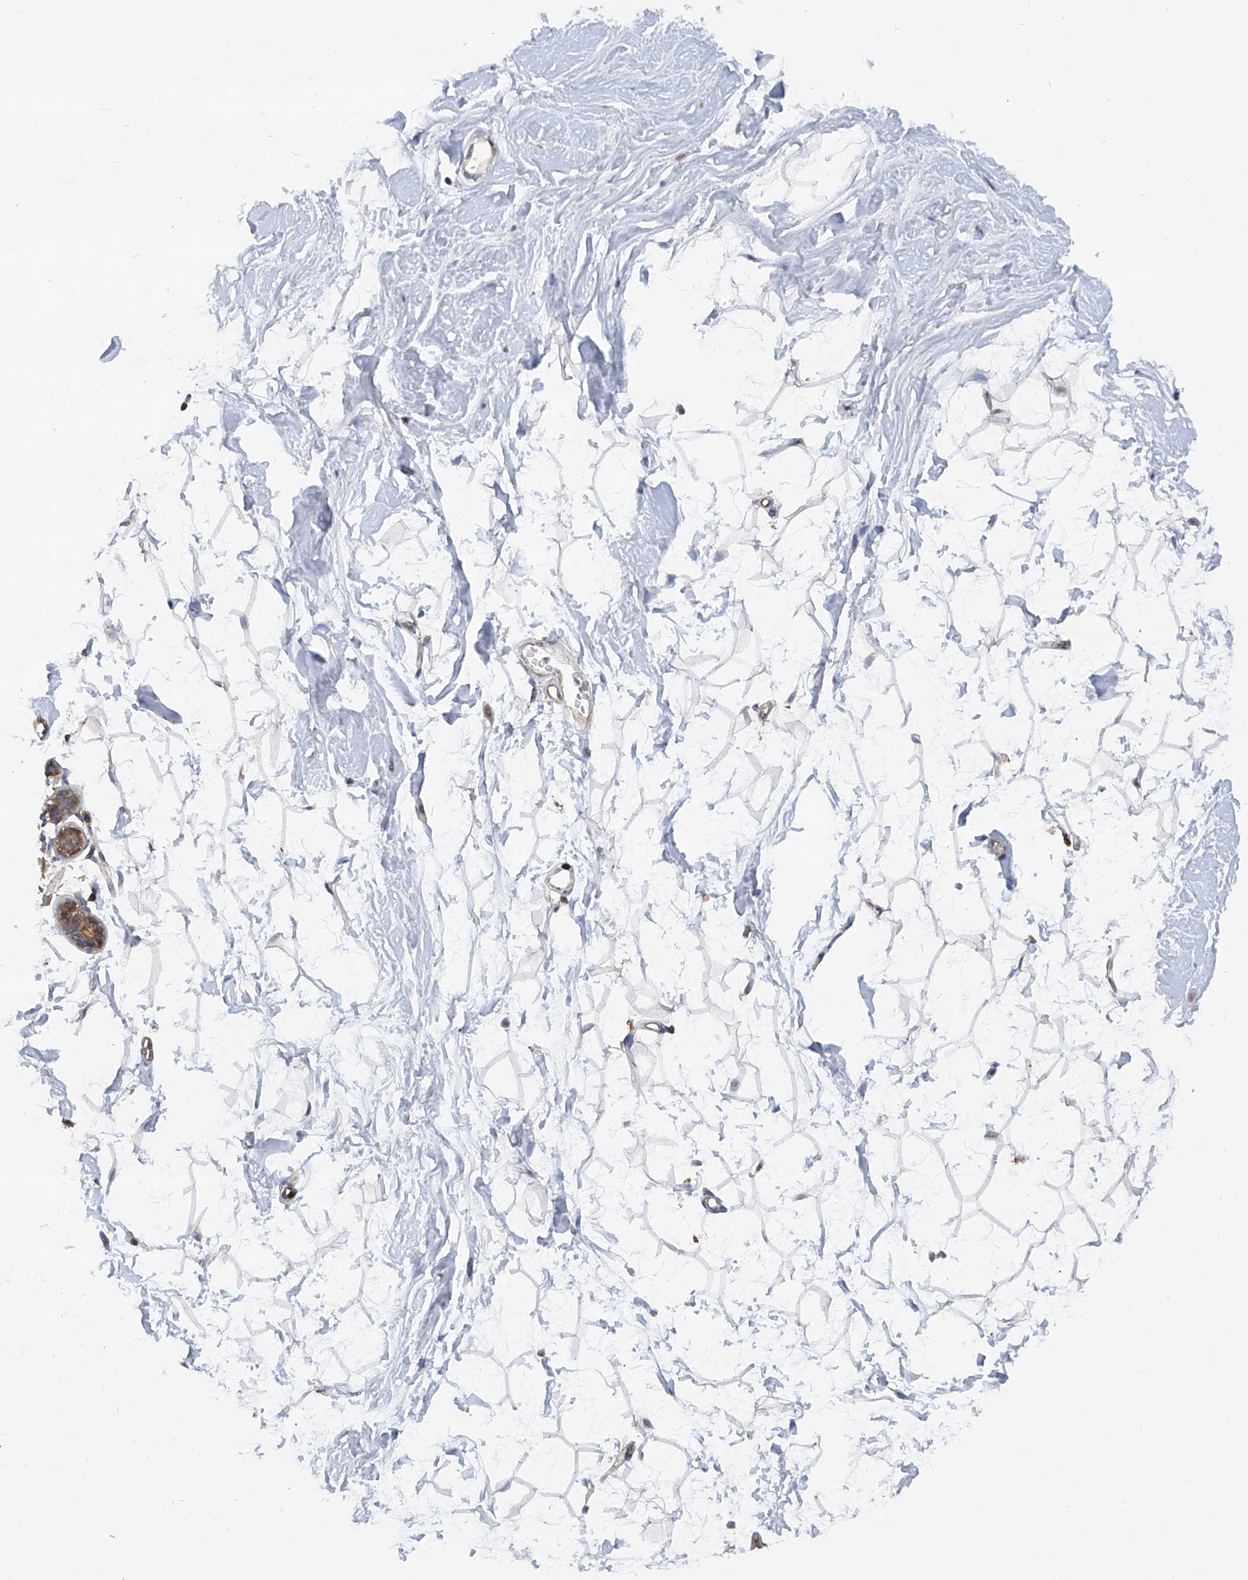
{"staining": {"intensity": "negative", "quantity": "none", "location": "none"}, "tissue": "breast", "cell_type": "Adipocytes", "image_type": "normal", "snomed": [{"axis": "morphology", "description": "Normal tissue, NOS"}, {"axis": "topography", "description": "Breast"}], "caption": "This is an immunohistochemistry photomicrograph of normal human breast. There is no staining in adipocytes.", "gene": "SMAP1", "patient": {"sex": "female", "age": 26}}